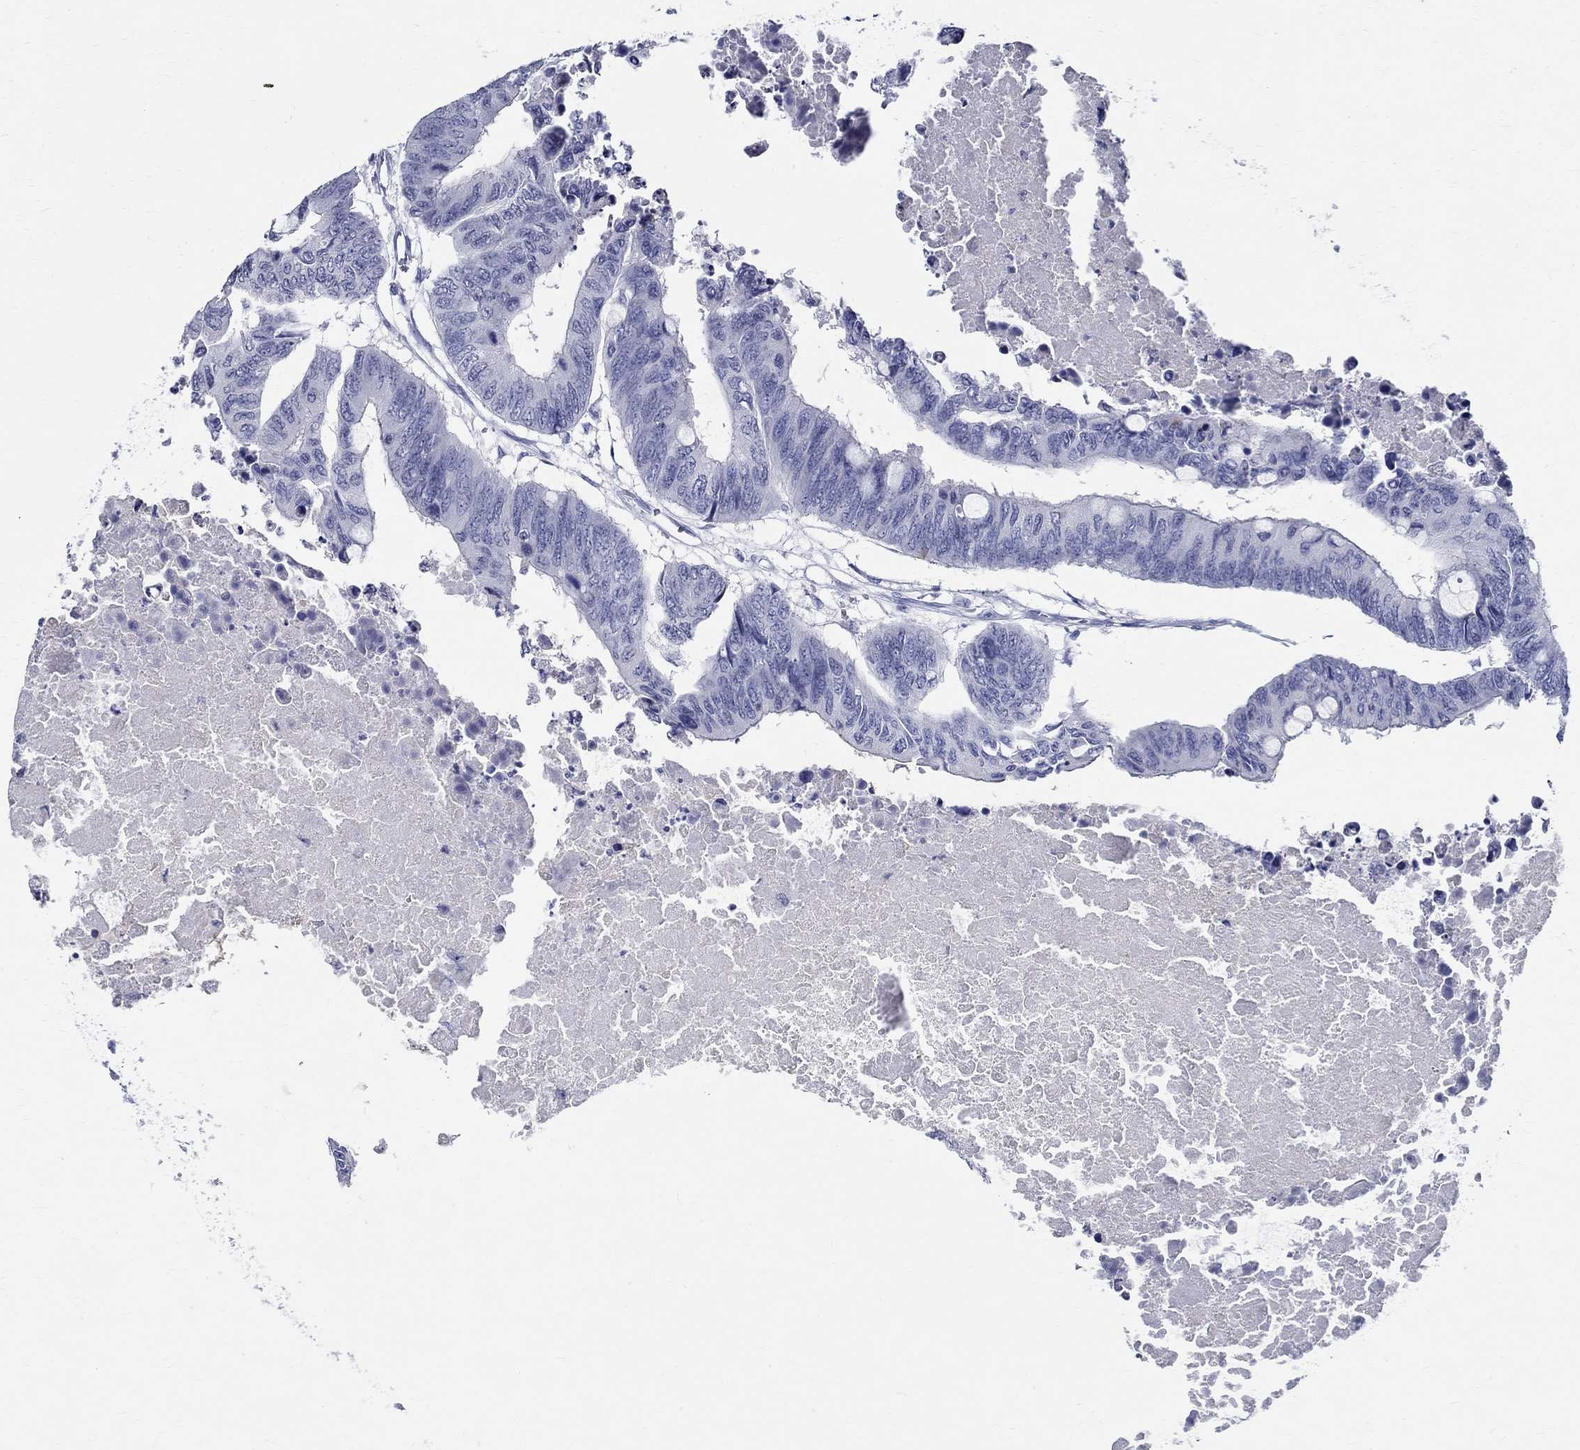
{"staining": {"intensity": "negative", "quantity": "none", "location": "none"}, "tissue": "colorectal cancer", "cell_type": "Tumor cells", "image_type": "cancer", "snomed": [{"axis": "morphology", "description": "Normal tissue, NOS"}, {"axis": "morphology", "description": "Adenocarcinoma, NOS"}, {"axis": "topography", "description": "Rectum"}, {"axis": "topography", "description": "Peripheral nerve tissue"}], "caption": "This is an IHC histopathology image of human adenocarcinoma (colorectal). There is no staining in tumor cells.", "gene": "CETN1", "patient": {"sex": "male", "age": 92}}